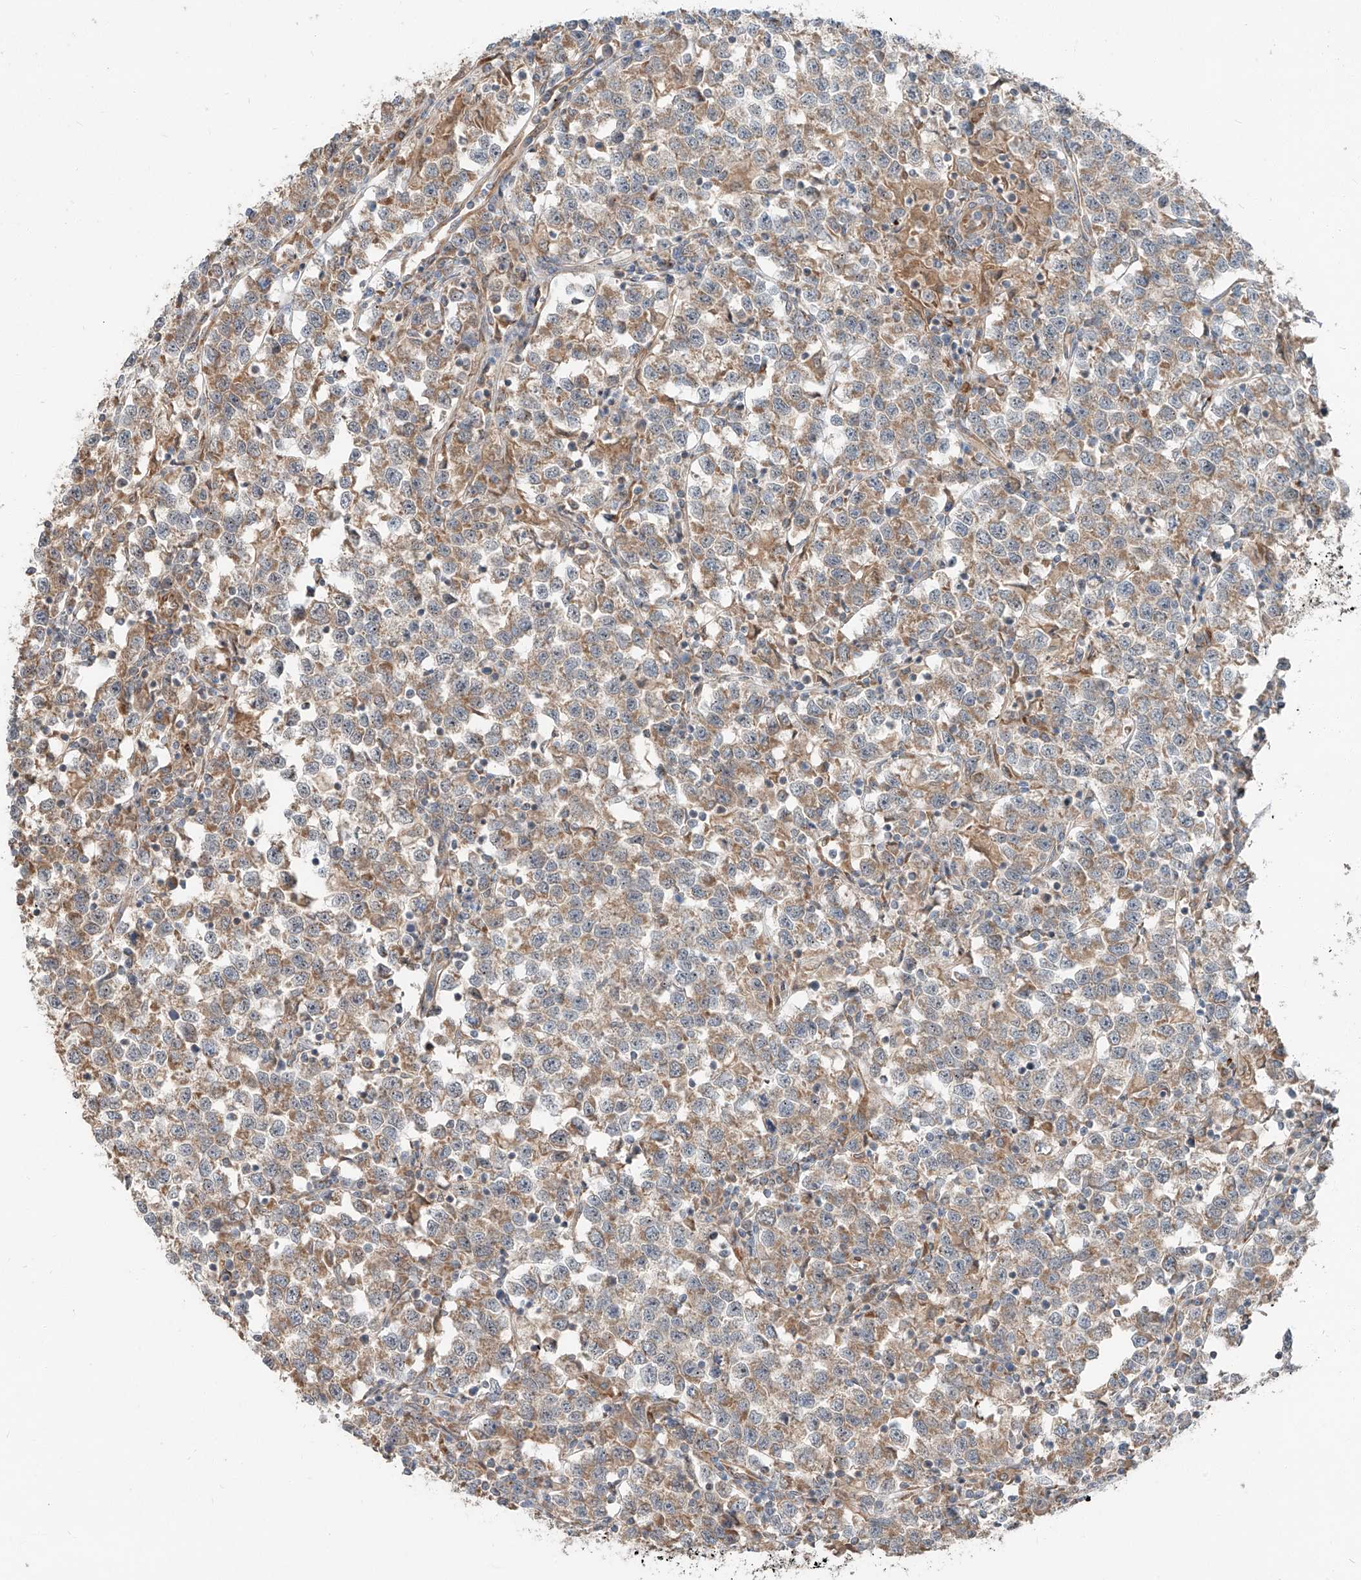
{"staining": {"intensity": "moderate", "quantity": ">75%", "location": "cytoplasmic/membranous"}, "tissue": "testis cancer", "cell_type": "Tumor cells", "image_type": "cancer", "snomed": [{"axis": "morphology", "description": "Normal tissue, NOS"}, {"axis": "morphology", "description": "Seminoma, NOS"}, {"axis": "topography", "description": "Testis"}], "caption": "Brown immunohistochemical staining in human seminoma (testis) displays moderate cytoplasmic/membranous staining in approximately >75% of tumor cells.", "gene": "STX19", "patient": {"sex": "male", "age": 43}}